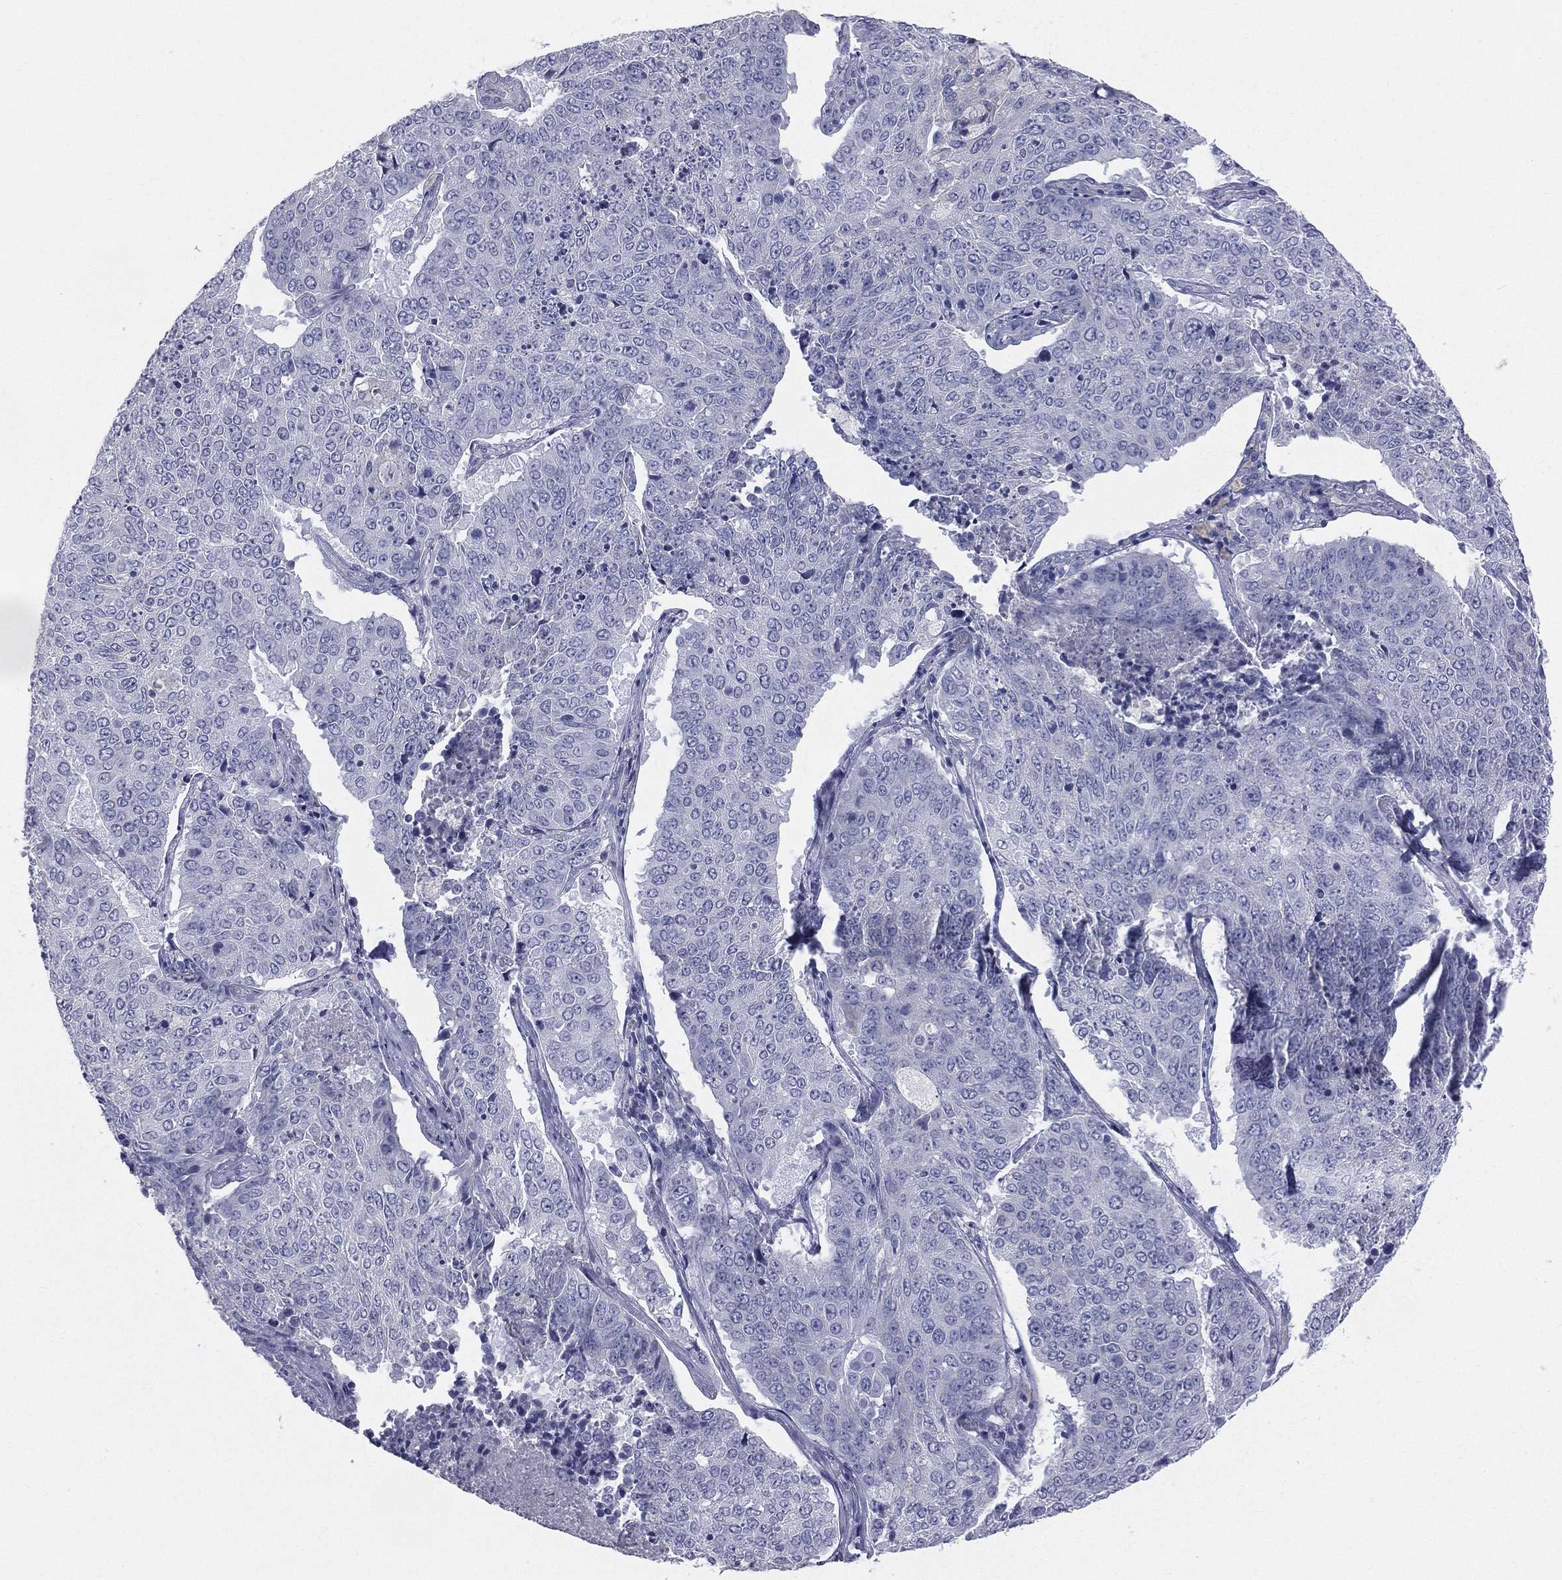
{"staining": {"intensity": "negative", "quantity": "none", "location": "none"}, "tissue": "lung cancer", "cell_type": "Tumor cells", "image_type": "cancer", "snomed": [{"axis": "morphology", "description": "Normal tissue, NOS"}, {"axis": "morphology", "description": "Squamous cell carcinoma, NOS"}, {"axis": "topography", "description": "Bronchus"}, {"axis": "topography", "description": "Lung"}], "caption": "DAB (3,3'-diaminobenzidine) immunohistochemical staining of human lung cancer exhibits no significant expression in tumor cells.", "gene": "STK31", "patient": {"sex": "male", "age": 64}}